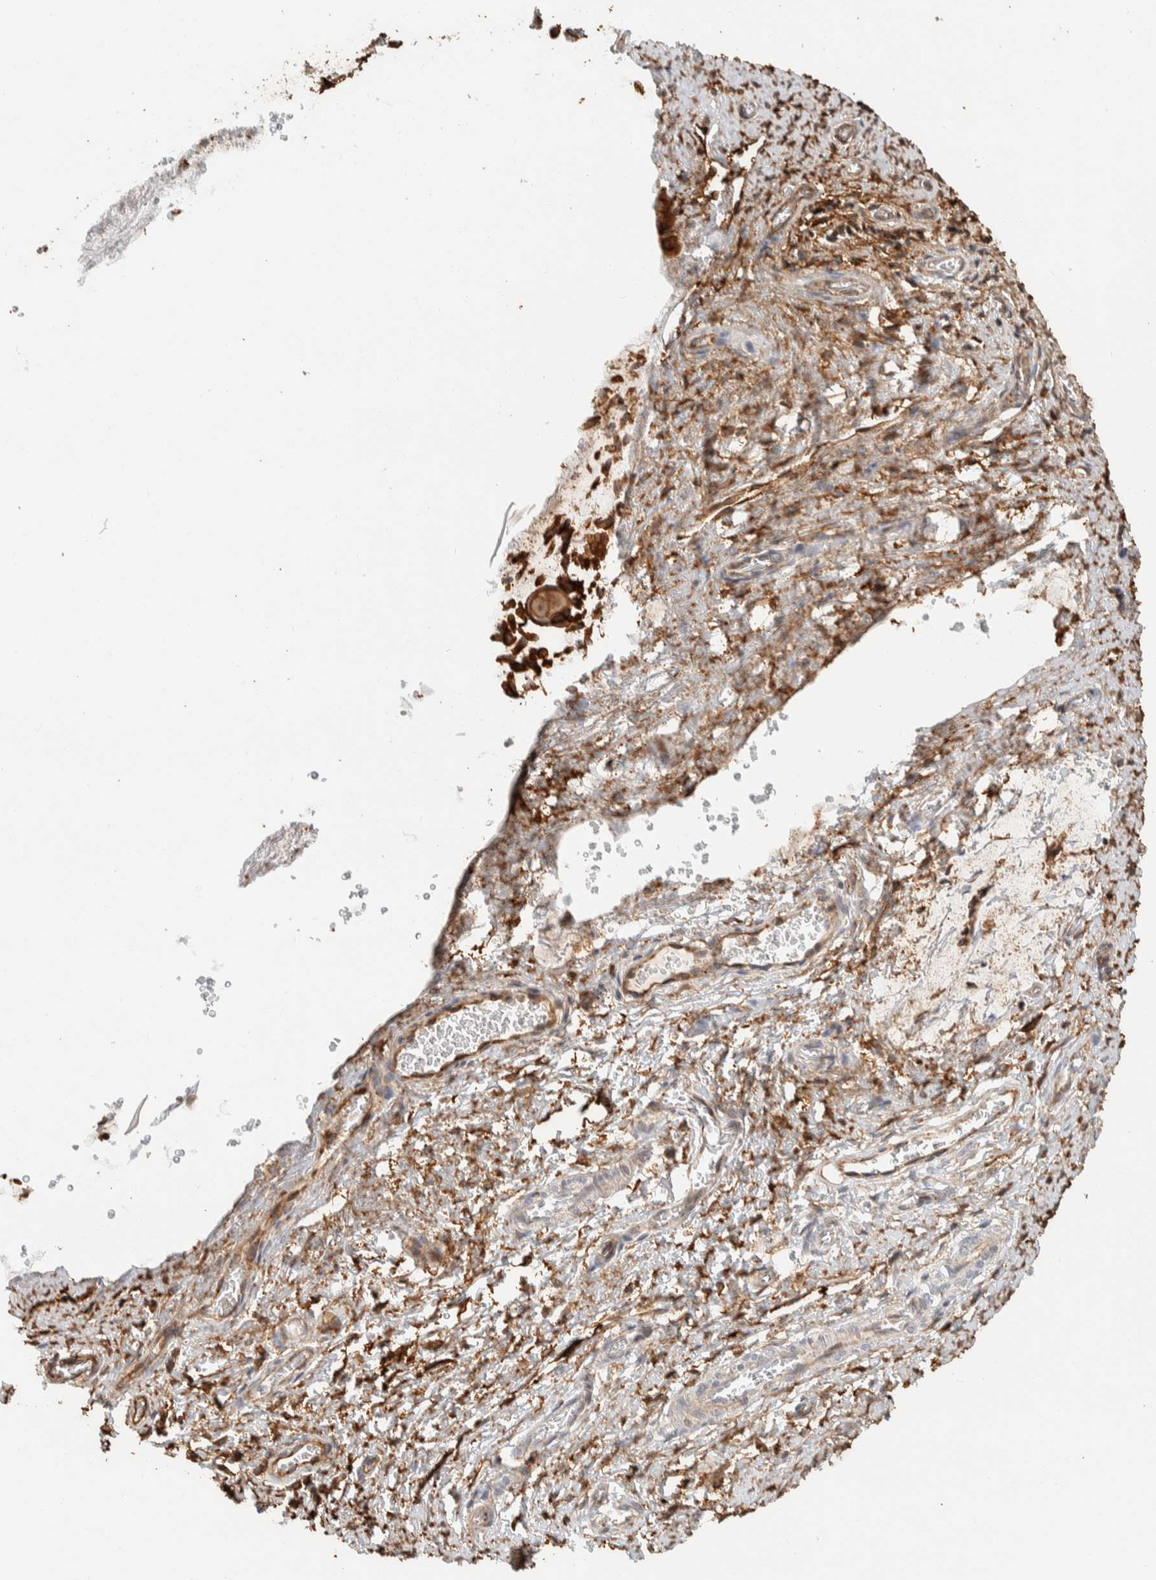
{"staining": {"intensity": "moderate", "quantity": ">75%", "location": "cytoplasmic/membranous"}, "tissue": "cervix", "cell_type": "Glandular cells", "image_type": "normal", "snomed": [{"axis": "morphology", "description": "Normal tissue, NOS"}, {"axis": "topography", "description": "Cervix"}], "caption": "Glandular cells show moderate cytoplasmic/membranous positivity in about >75% of cells in normal cervix.", "gene": "KIF9", "patient": {"sex": "female", "age": 55}}